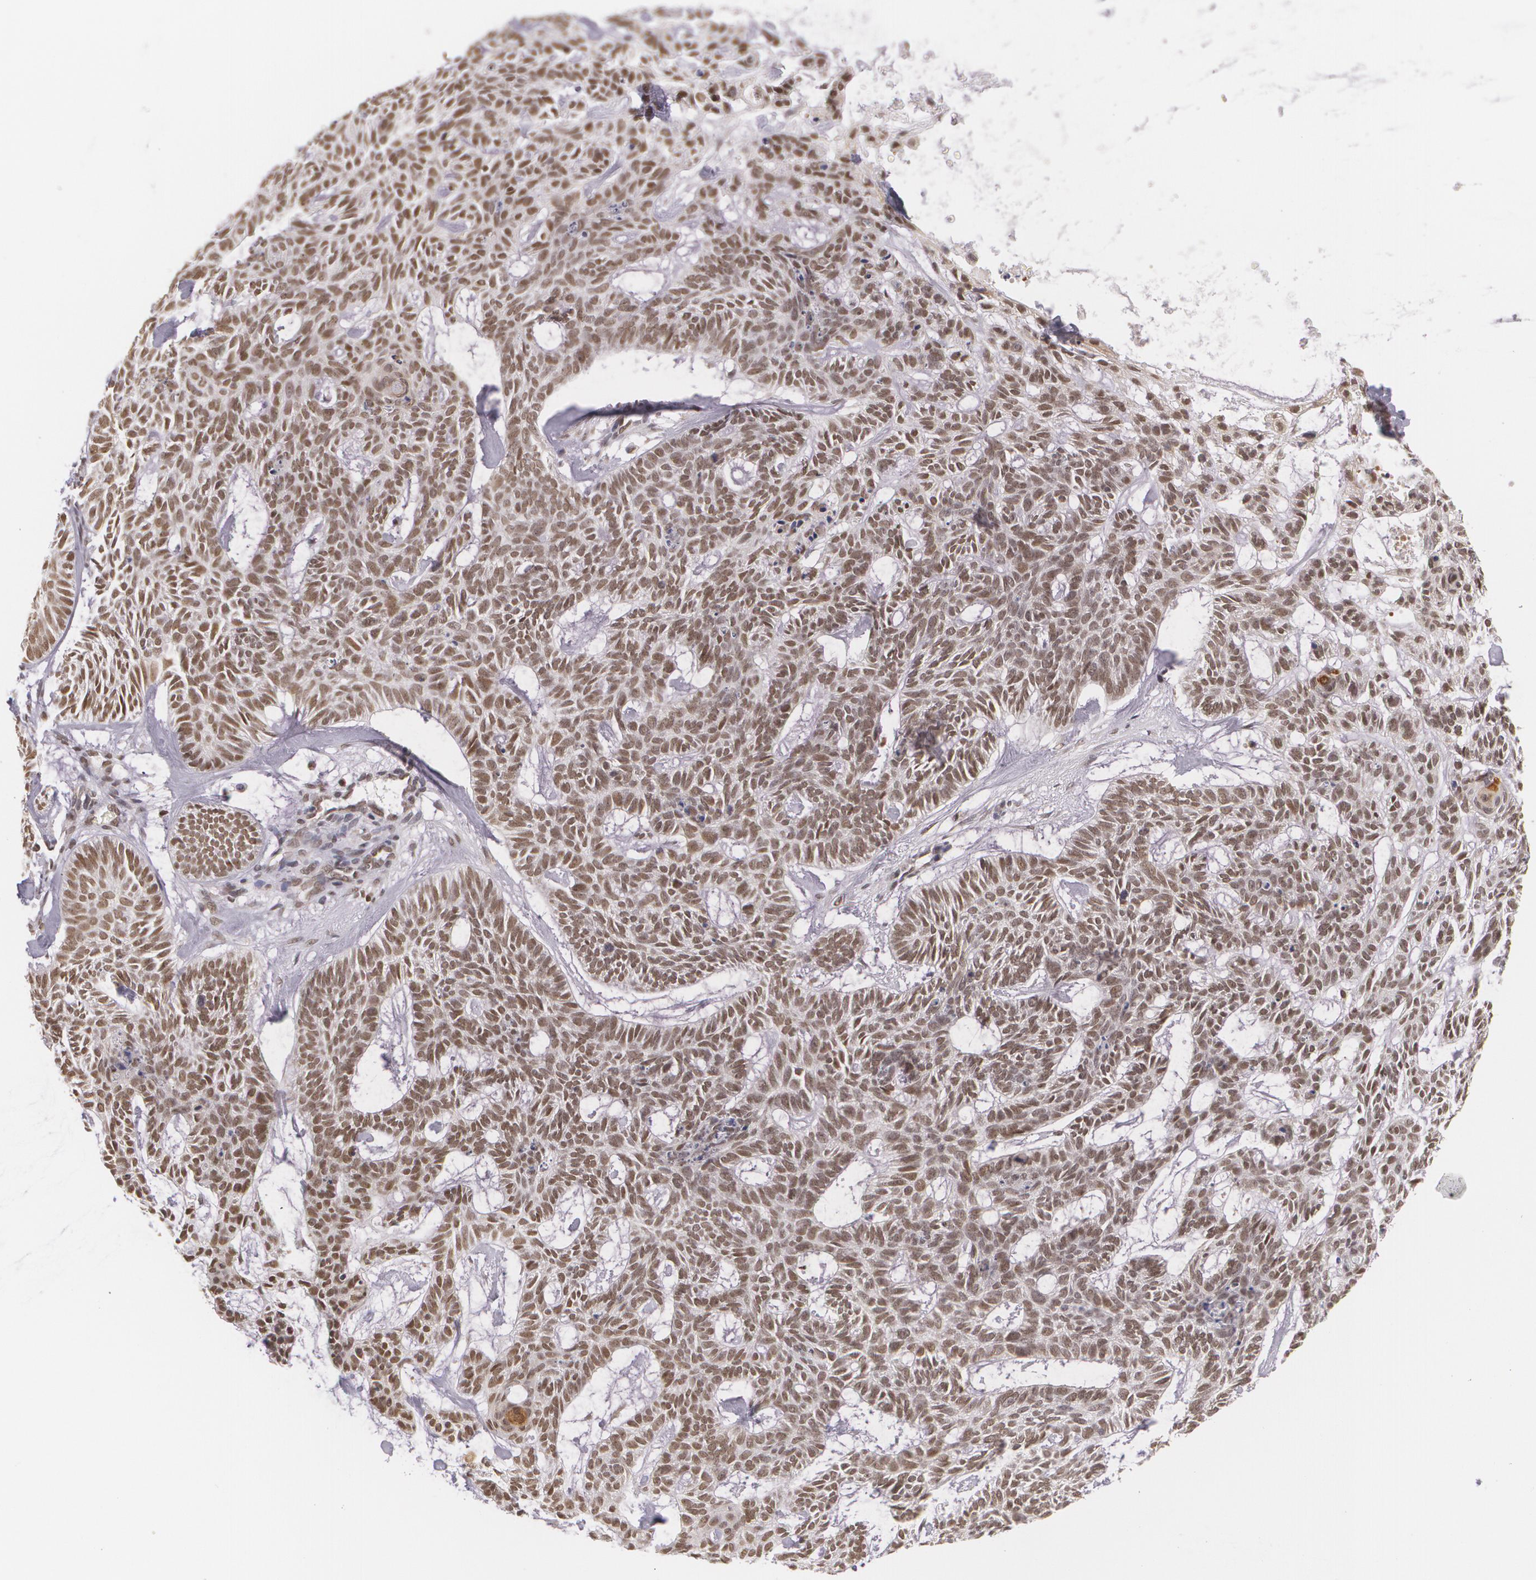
{"staining": {"intensity": "weak", "quantity": ">75%", "location": "nuclear"}, "tissue": "skin cancer", "cell_type": "Tumor cells", "image_type": "cancer", "snomed": [{"axis": "morphology", "description": "Basal cell carcinoma"}, {"axis": "topography", "description": "Skin"}], "caption": "Immunohistochemistry (IHC) histopathology image of basal cell carcinoma (skin) stained for a protein (brown), which exhibits low levels of weak nuclear staining in about >75% of tumor cells.", "gene": "ALX1", "patient": {"sex": "male", "age": 75}}